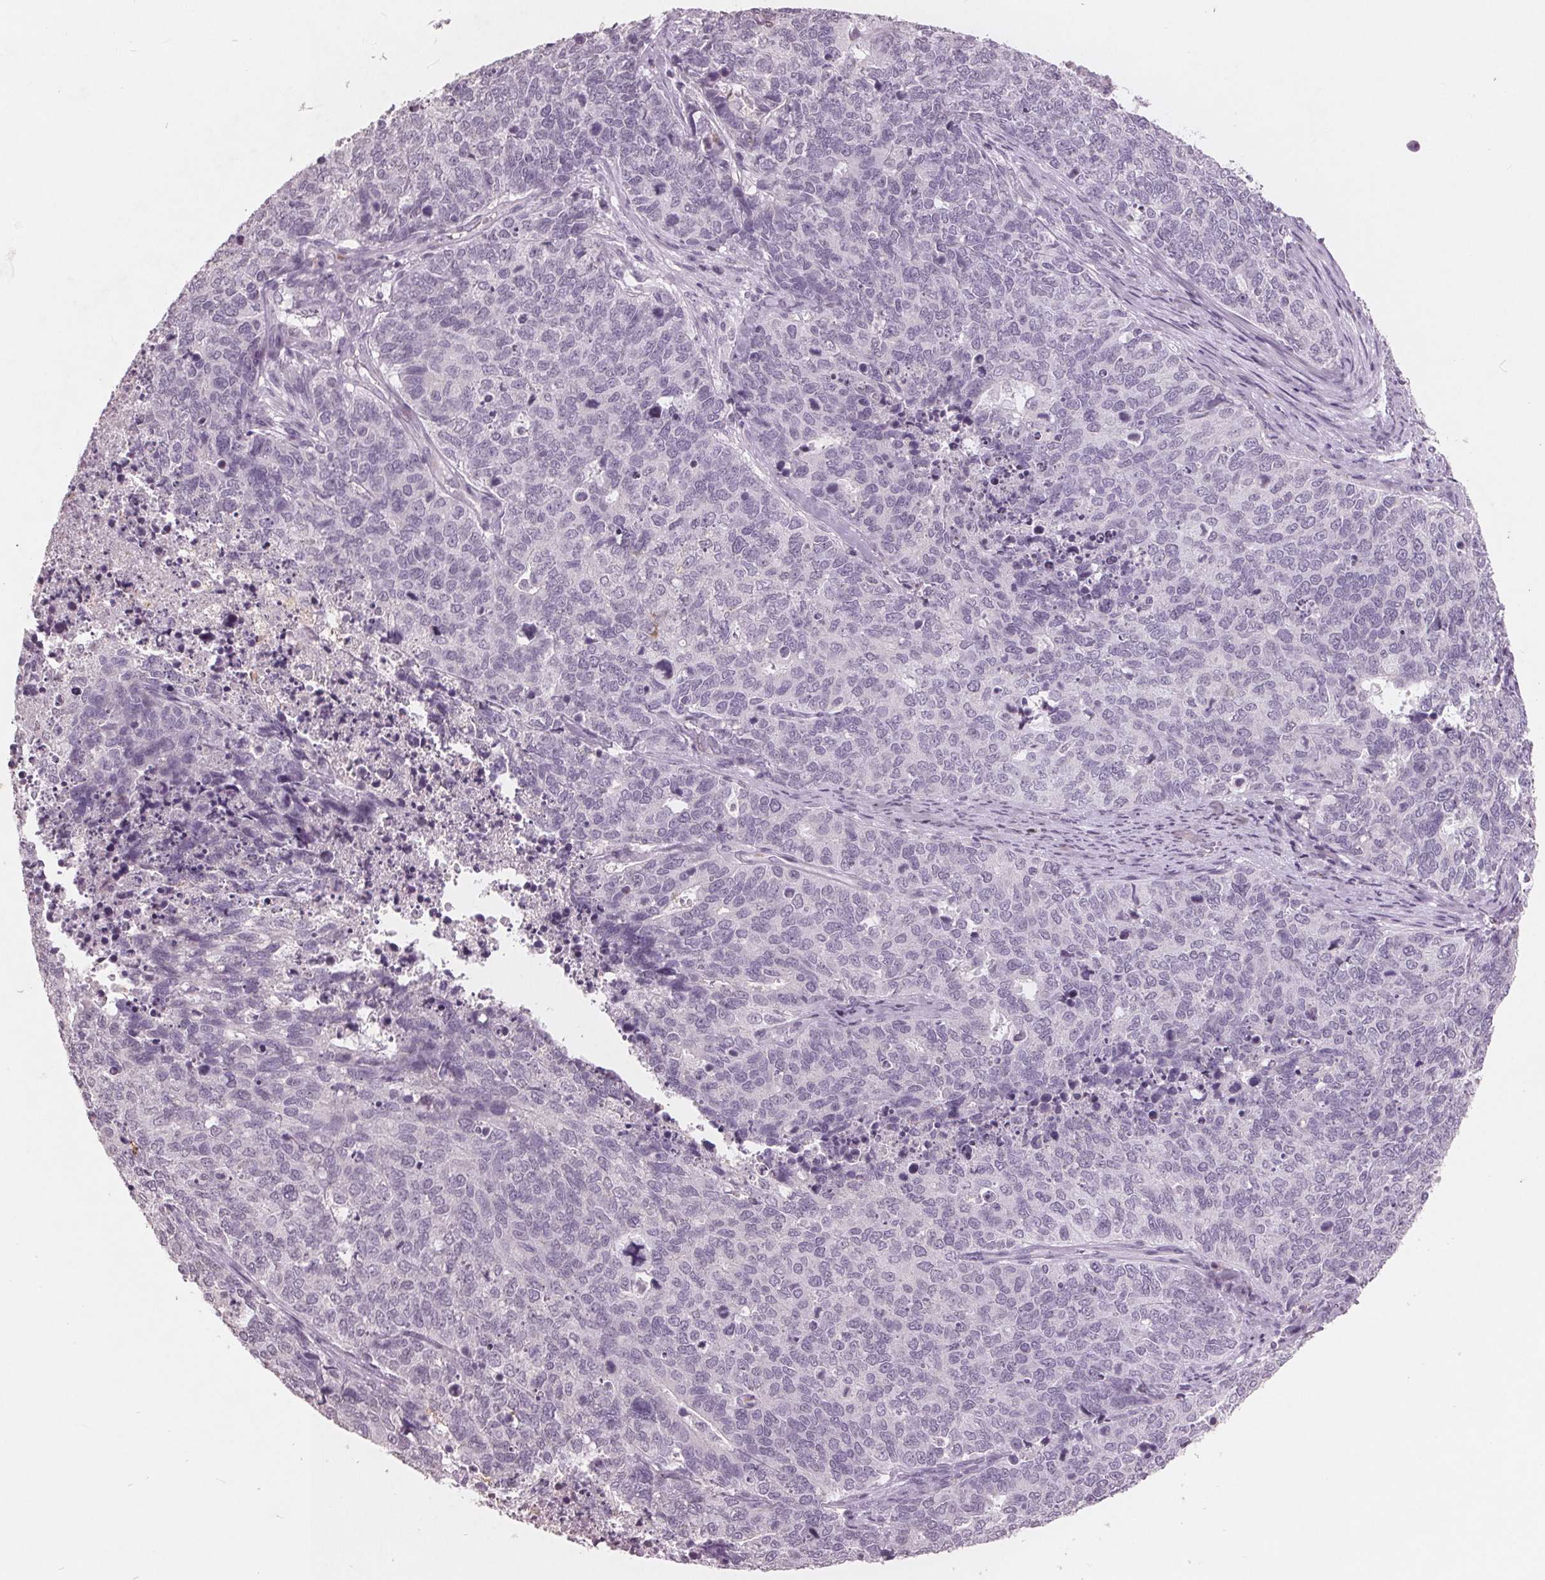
{"staining": {"intensity": "negative", "quantity": "none", "location": "none"}, "tissue": "cervical cancer", "cell_type": "Tumor cells", "image_type": "cancer", "snomed": [{"axis": "morphology", "description": "Adenocarcinoma, NOS"}, {"axis": "topography", "description": "Cervix"}], "caption": "Tumor cells show no significant protein expression in cervical cancer.", "gene": "PTPN14", "patient": {"sex": "female", "age": 63}}